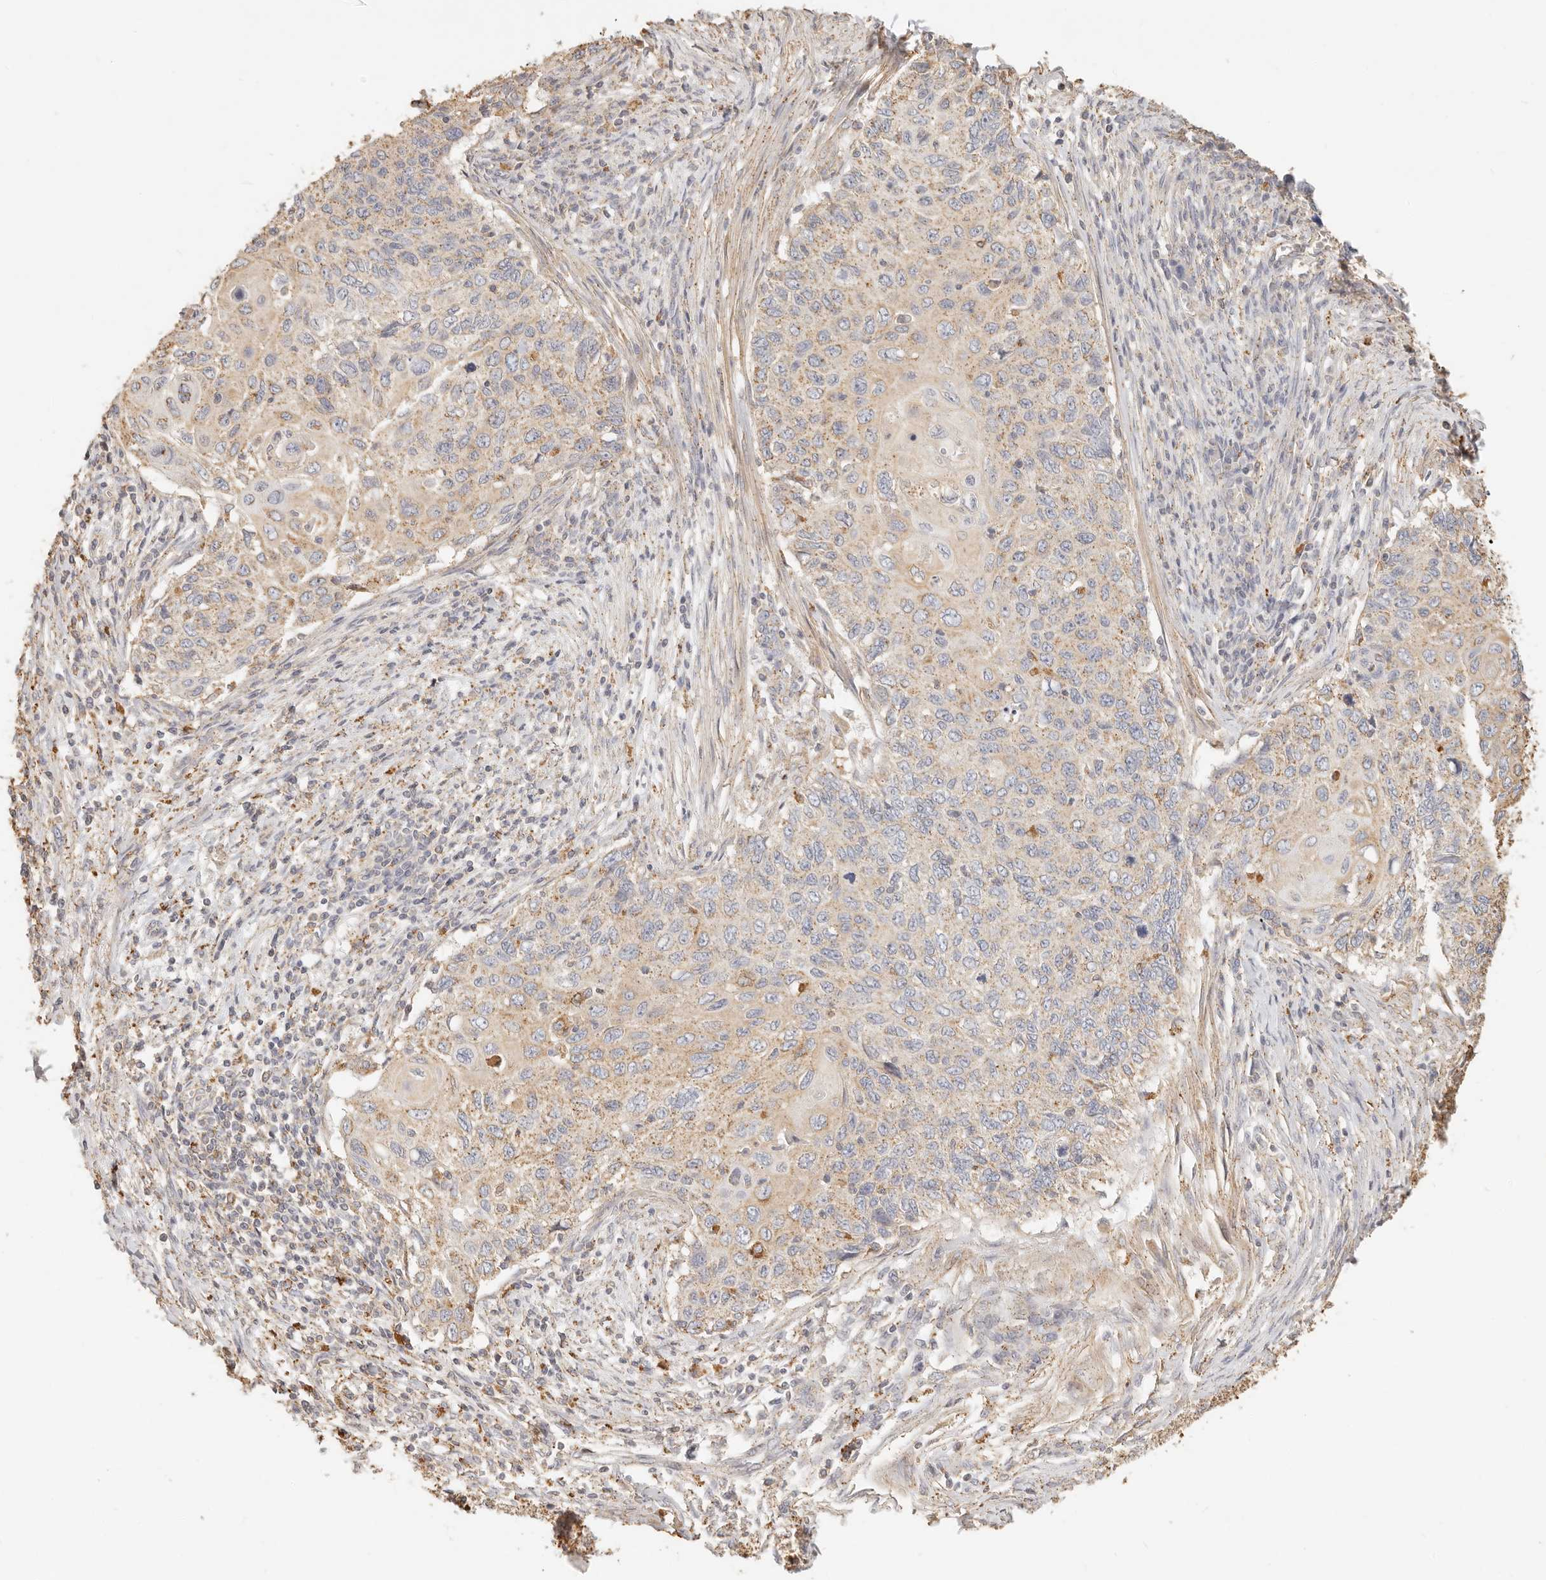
{"staining": {"intensity": "weak", "quantity": "25%-75%", "location": "cytoplasmic/membranous"}, "tissue": "cervical cancer", "cell_type": "Tumor cells", "image_type": "cancer", "snomed": [{"axis": "morphology", "description": "Squamous cell carcinoma, NOS"}, {"axis": "topography", "description": "Cervix"}], "caption": "The immunohistochemical stain highlights weak cytoplasmic/membranous staining in tumor cells of cervical cancer tissue.", "gene": "CNMD", "patient": {"sex": "female", "age": 70}}